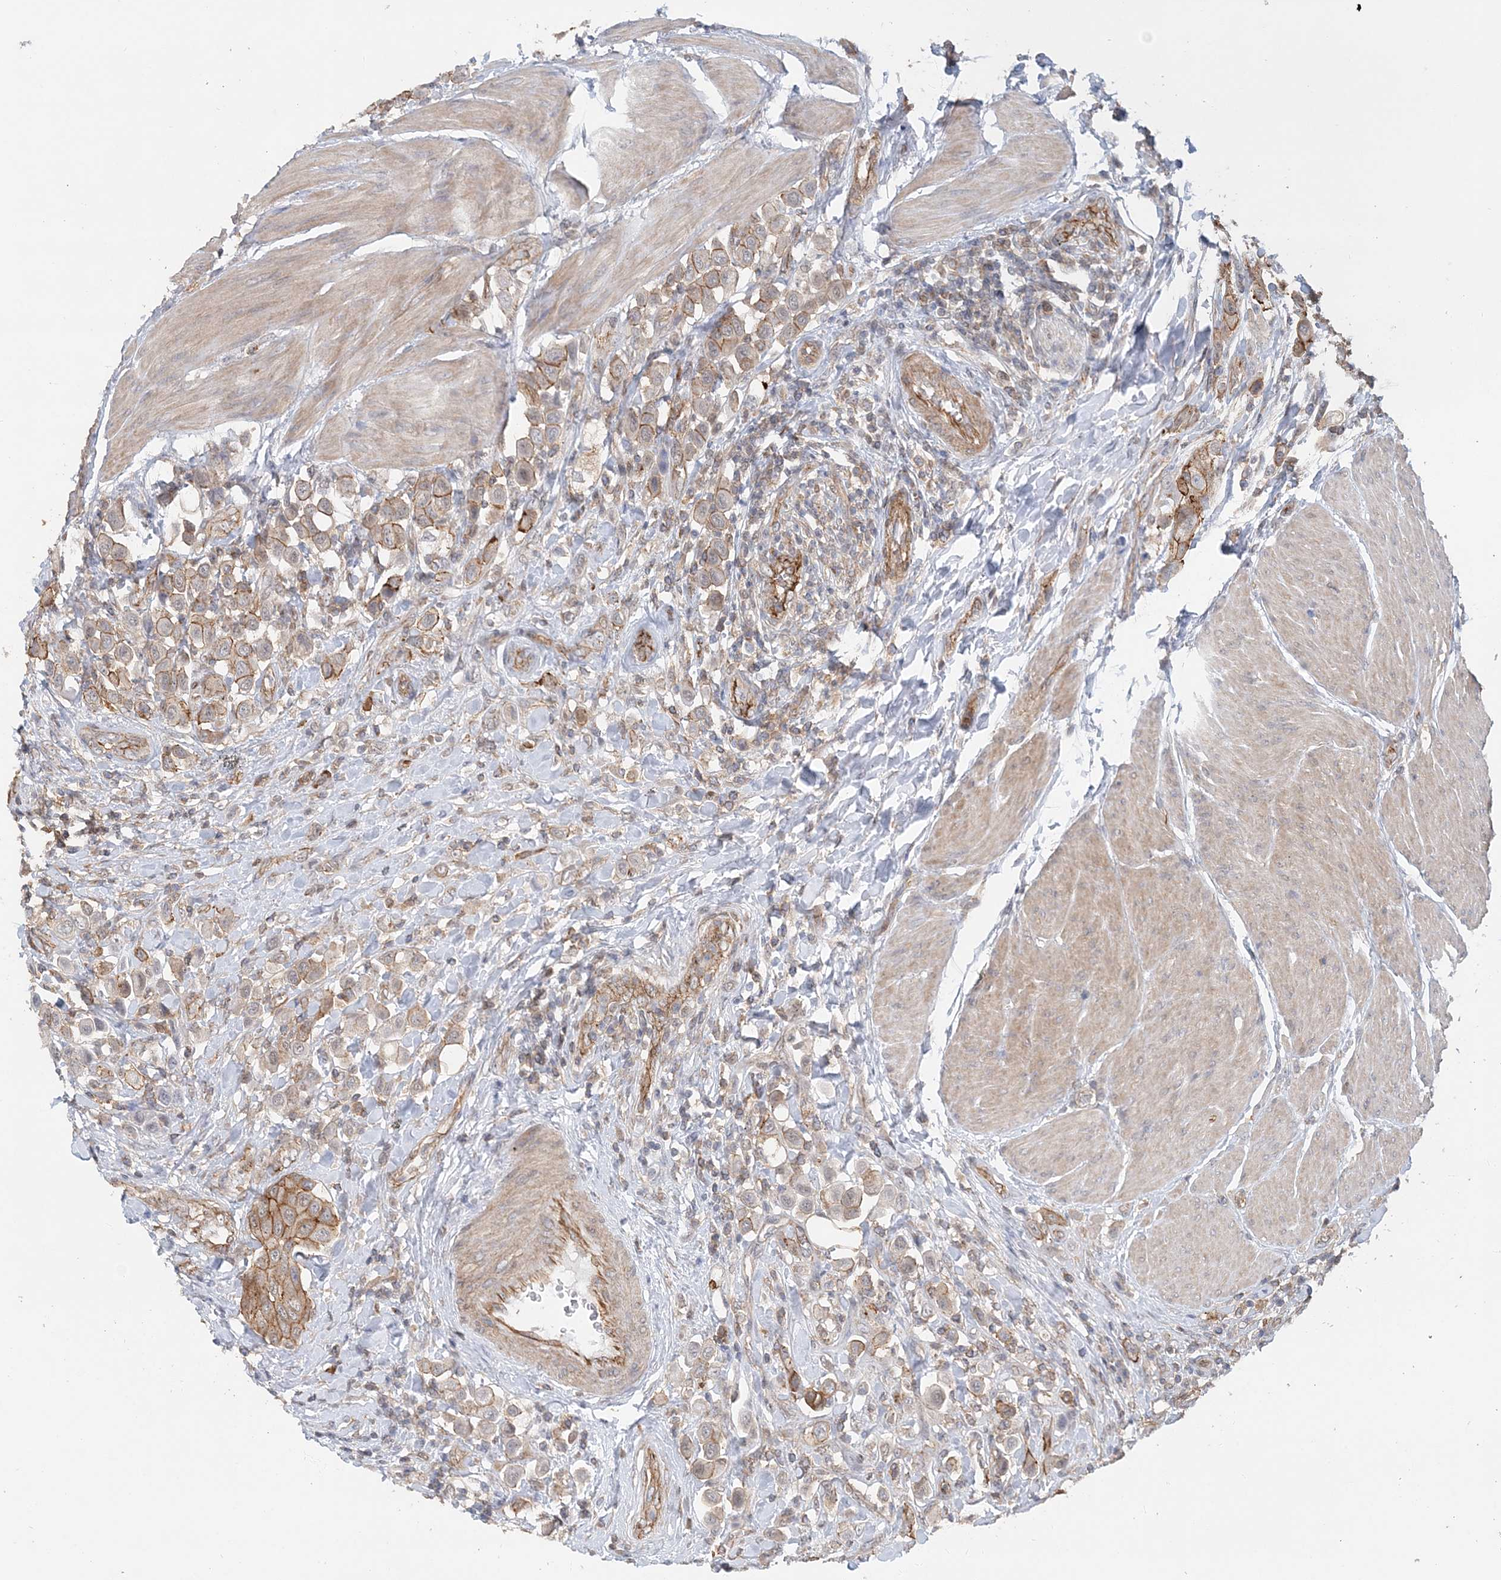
{"staining": {"intensity": "moderate", "quantity": "25%-75%", "location": "cytoplasmic/membranous"}, "tissue": "urothelial cancer", "cell_type": "Tumor cells", "image_type": "cancer", "snomed": [{"axis": "morphology", "description": "Urothelial carcinoma, High grade"}, {"axis": "topography", "description": "Urinary bladder"}], "caption": "DAB immunohistochemical staining of urothelial cancer shows moderate cytoplasmic/membranous protein positivity in approximately 25%-75% of tumor cells.", "gene": "MAT2B", "patient": {"sex": "male", "age": 50}}